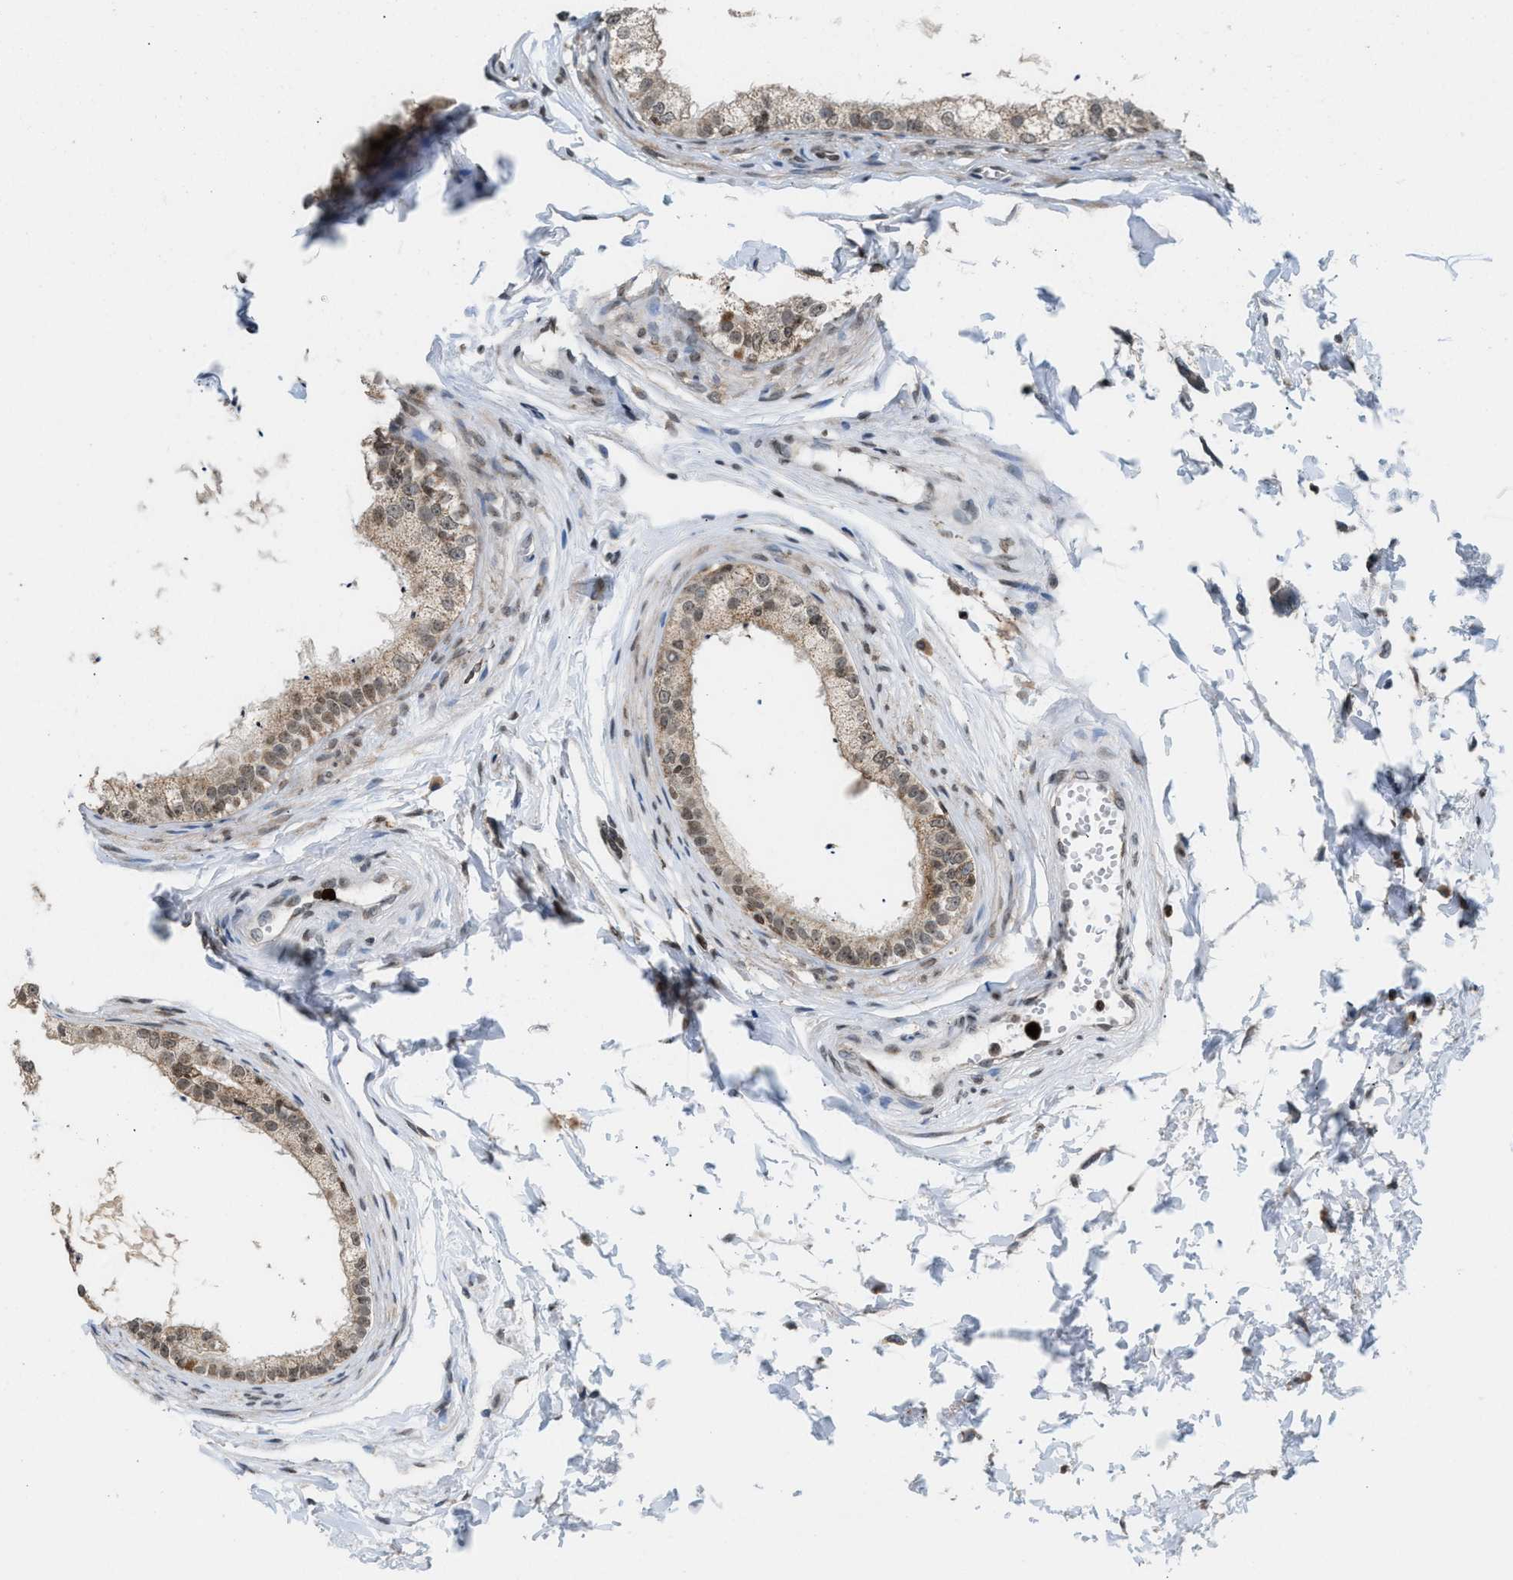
{"staining": {"intensity": "moderate", "quantity": ">75%", "location": "cytoplasmic/membranous,nuclear"}, "tissue": "epididymis", "cell_type": "Glandular cells", "image_type": "normal", "snomed": [{"axis": "morphology", "description": "Normal tissue, NOS"}, {"axis": "topography", "description": "Epididymis"}], "caption": "Immunohistochemistry (DAB (3,3'-diaminobenzidine)) staining of unremarkable epididymis displays moderate cytoplasmic/membranous,nuclear protein staining in approximately >75% of glandular cells.", "gene": "PRUNE2", "patient": {"sex": "male", "age": 56}}